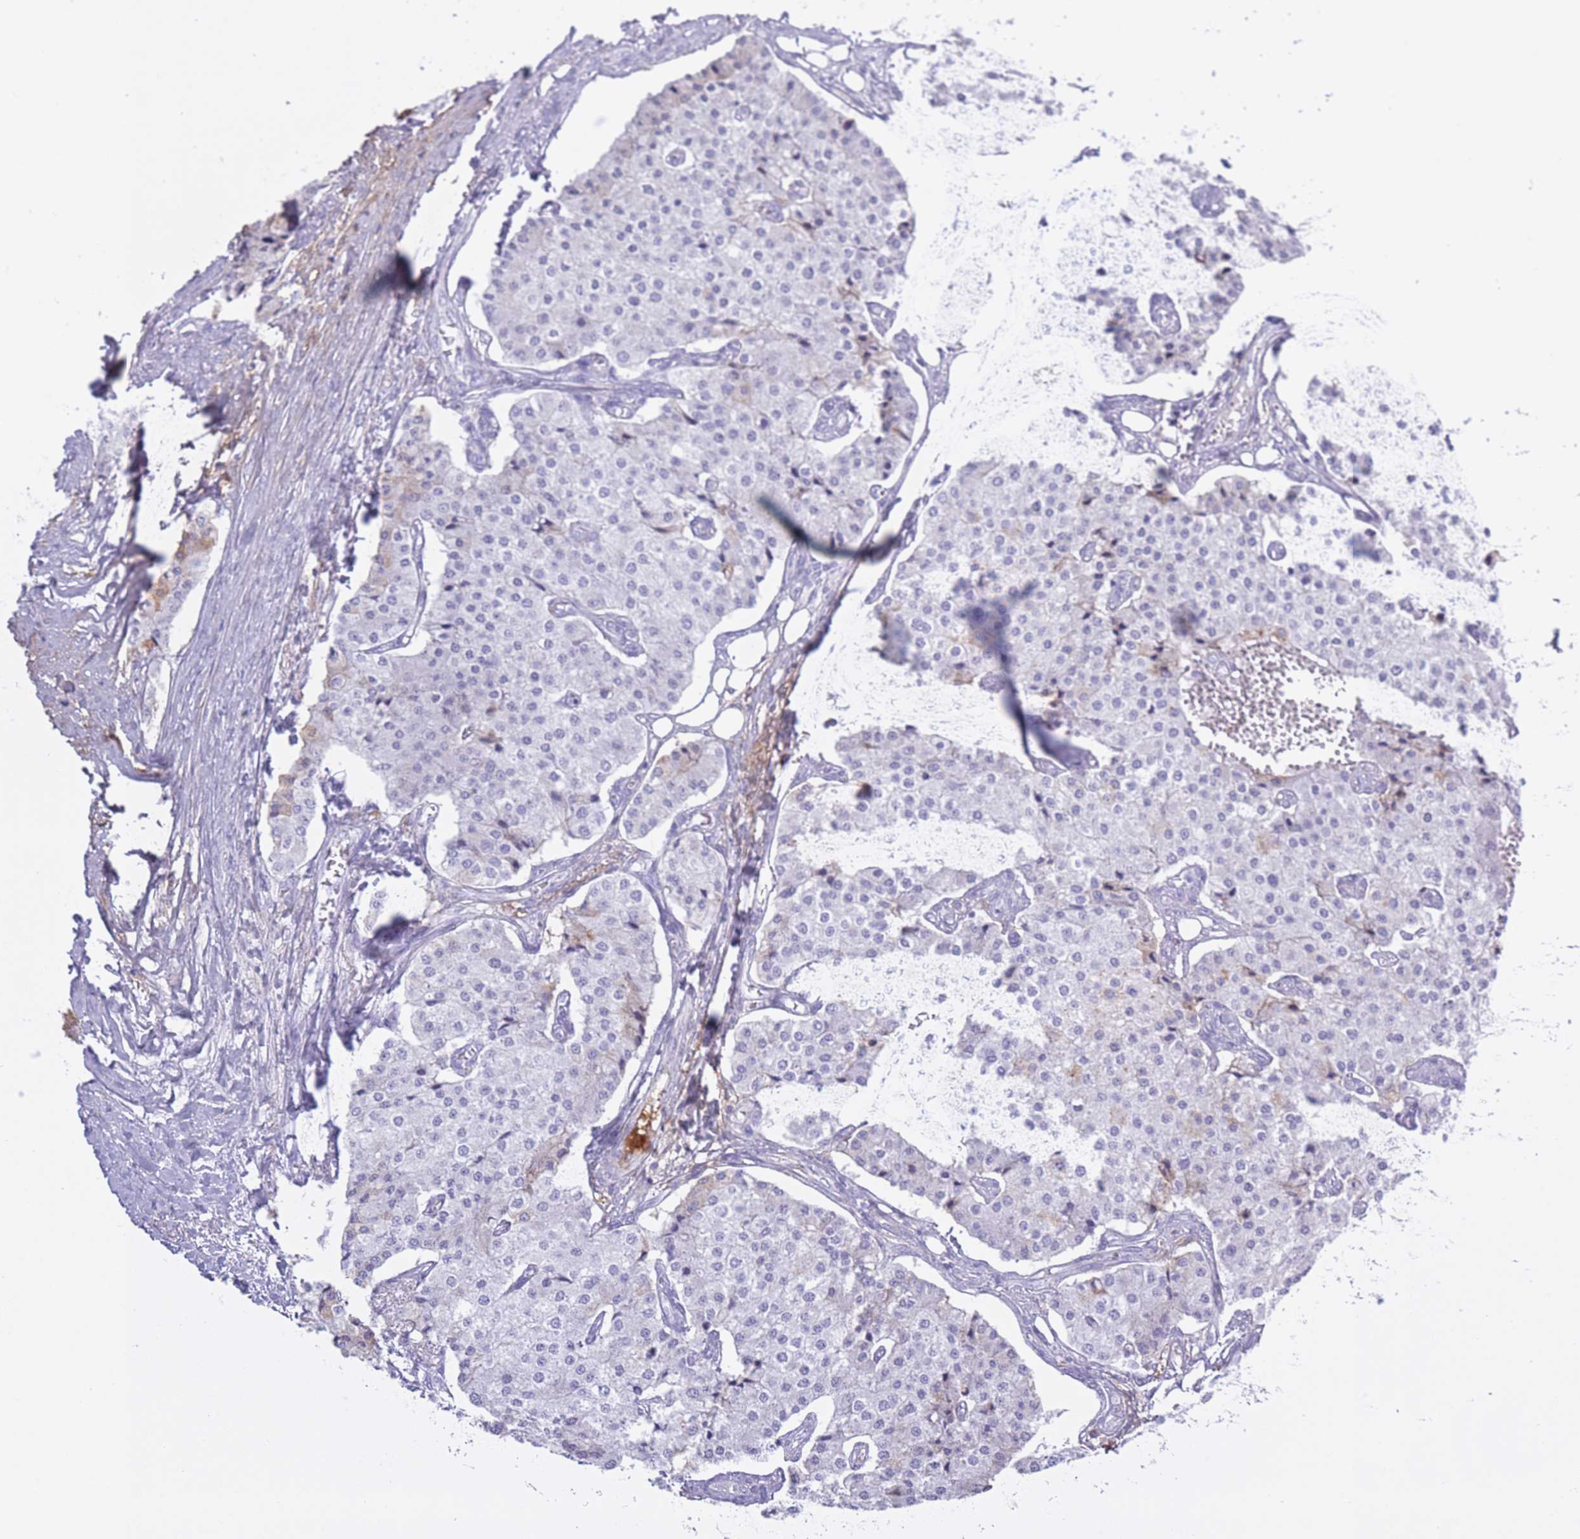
{"staining": {"intensity": "negative", "quantity": "none", "location": "none"}, "tissue": "carcinoid", "cell_type": "Tumor cells", "image_type": "cancer", "snomed": [{"axis": "morphology", "description": "Carcinoid, malignant, NOS"}, {"axis": "topography", "description": "Colon"}], "caption": "Protein analysis of malignant carcinoid exhibits no significant staining in tumor cells.", "gene": "AP3S2", "patient": {"sex": "female", "age": 52}}